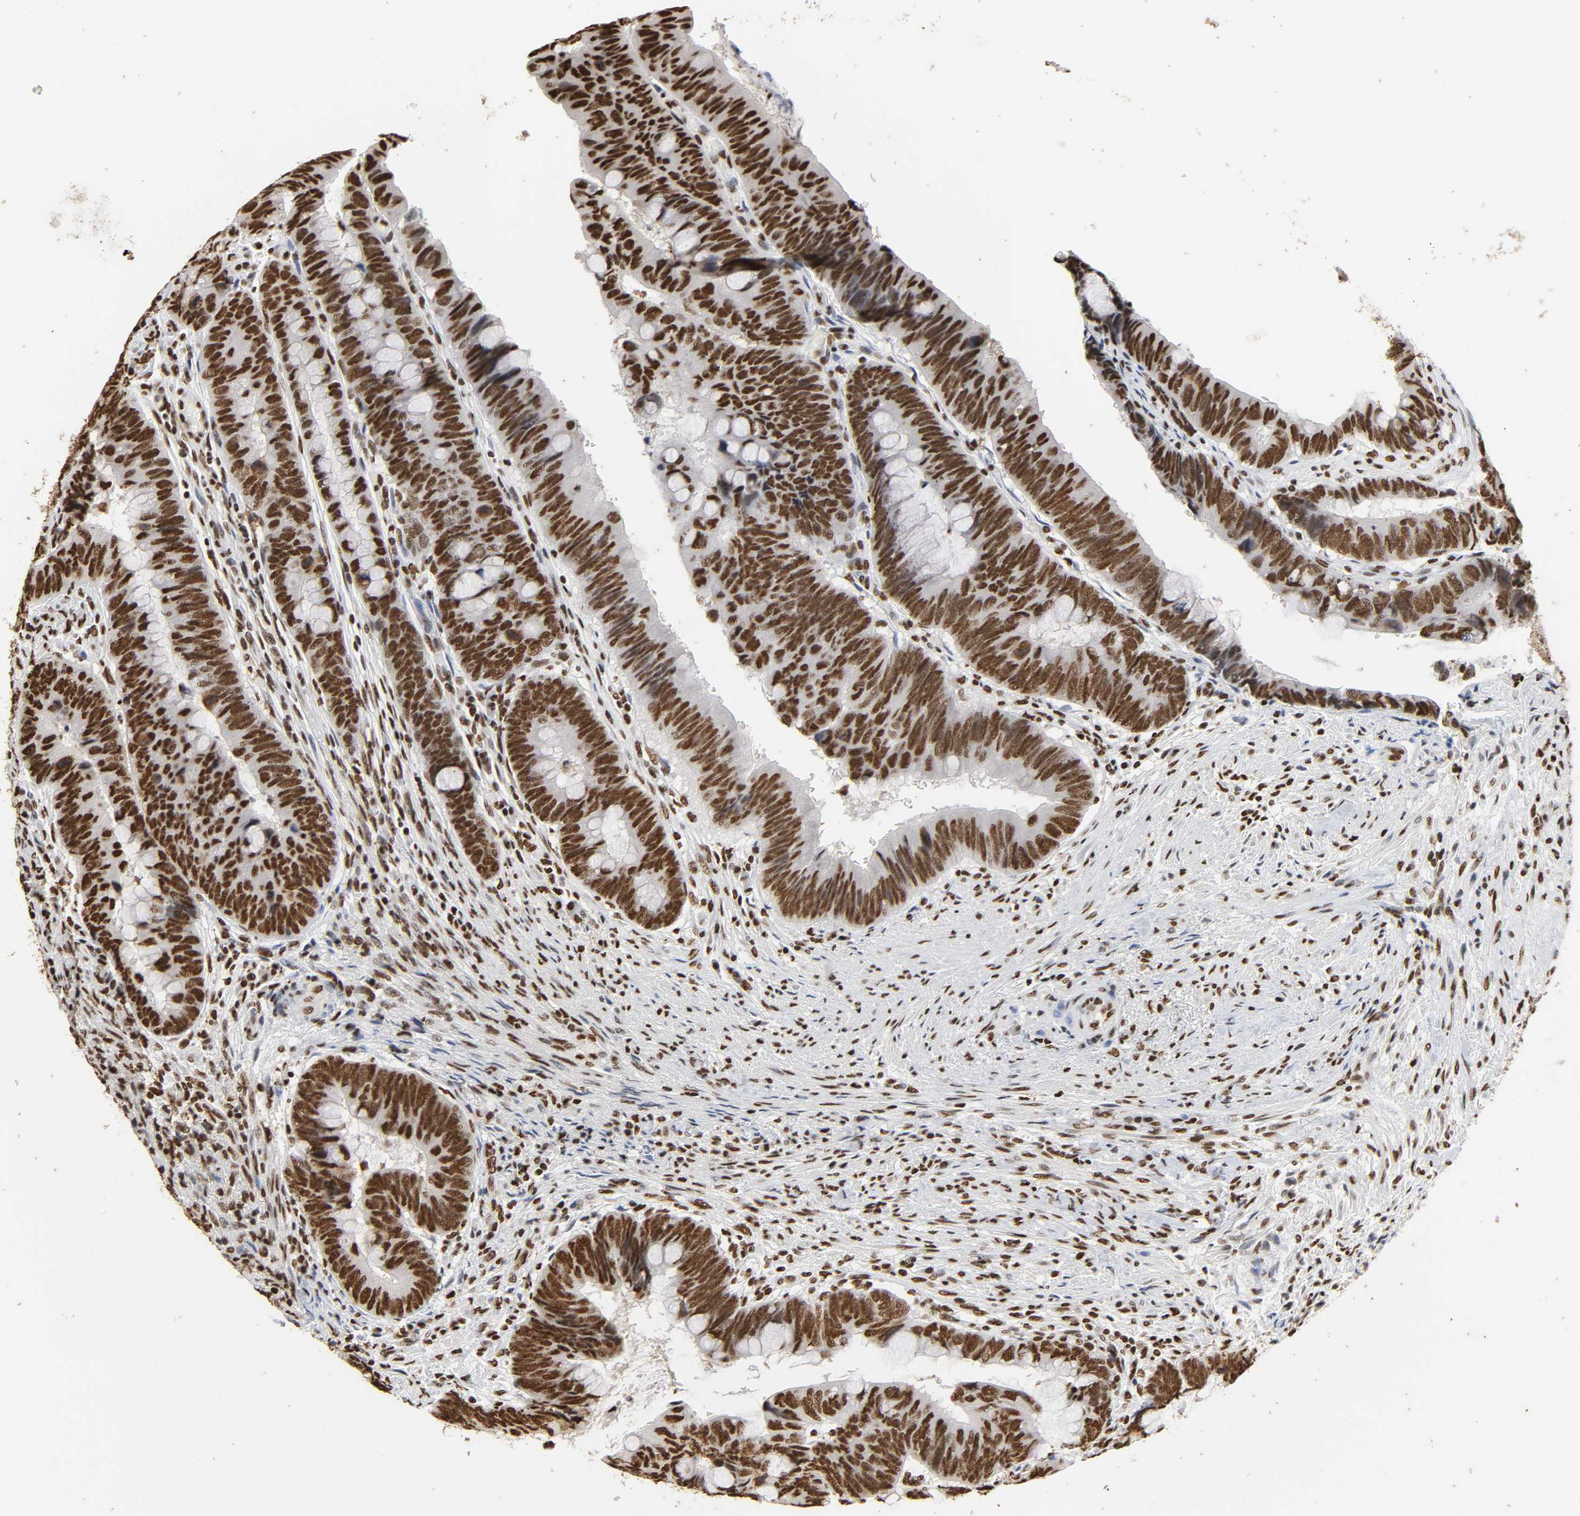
{"staining": {"intensity": "strong", "quantity": ">75%", "location": "nuclear"}, "tissue": "colorectal cancer", "cell_type": "Tumor cells", "image_type": "cancer", "snomed": [{"axis": "morphology", "description": "Normal tissue, NOS"}, {"axis": "morphology", "description": "Adenocarcinoma, NOS"}, {"axis": "topography", "description": "Rectum"}], "caption": "Tumor cells exhibit strong nuclear staining in about >75% of cells in adenocarcinoma (colorectal).", "gene": "HNRNPC", "patient": {"sex": "male", "age": 92}}